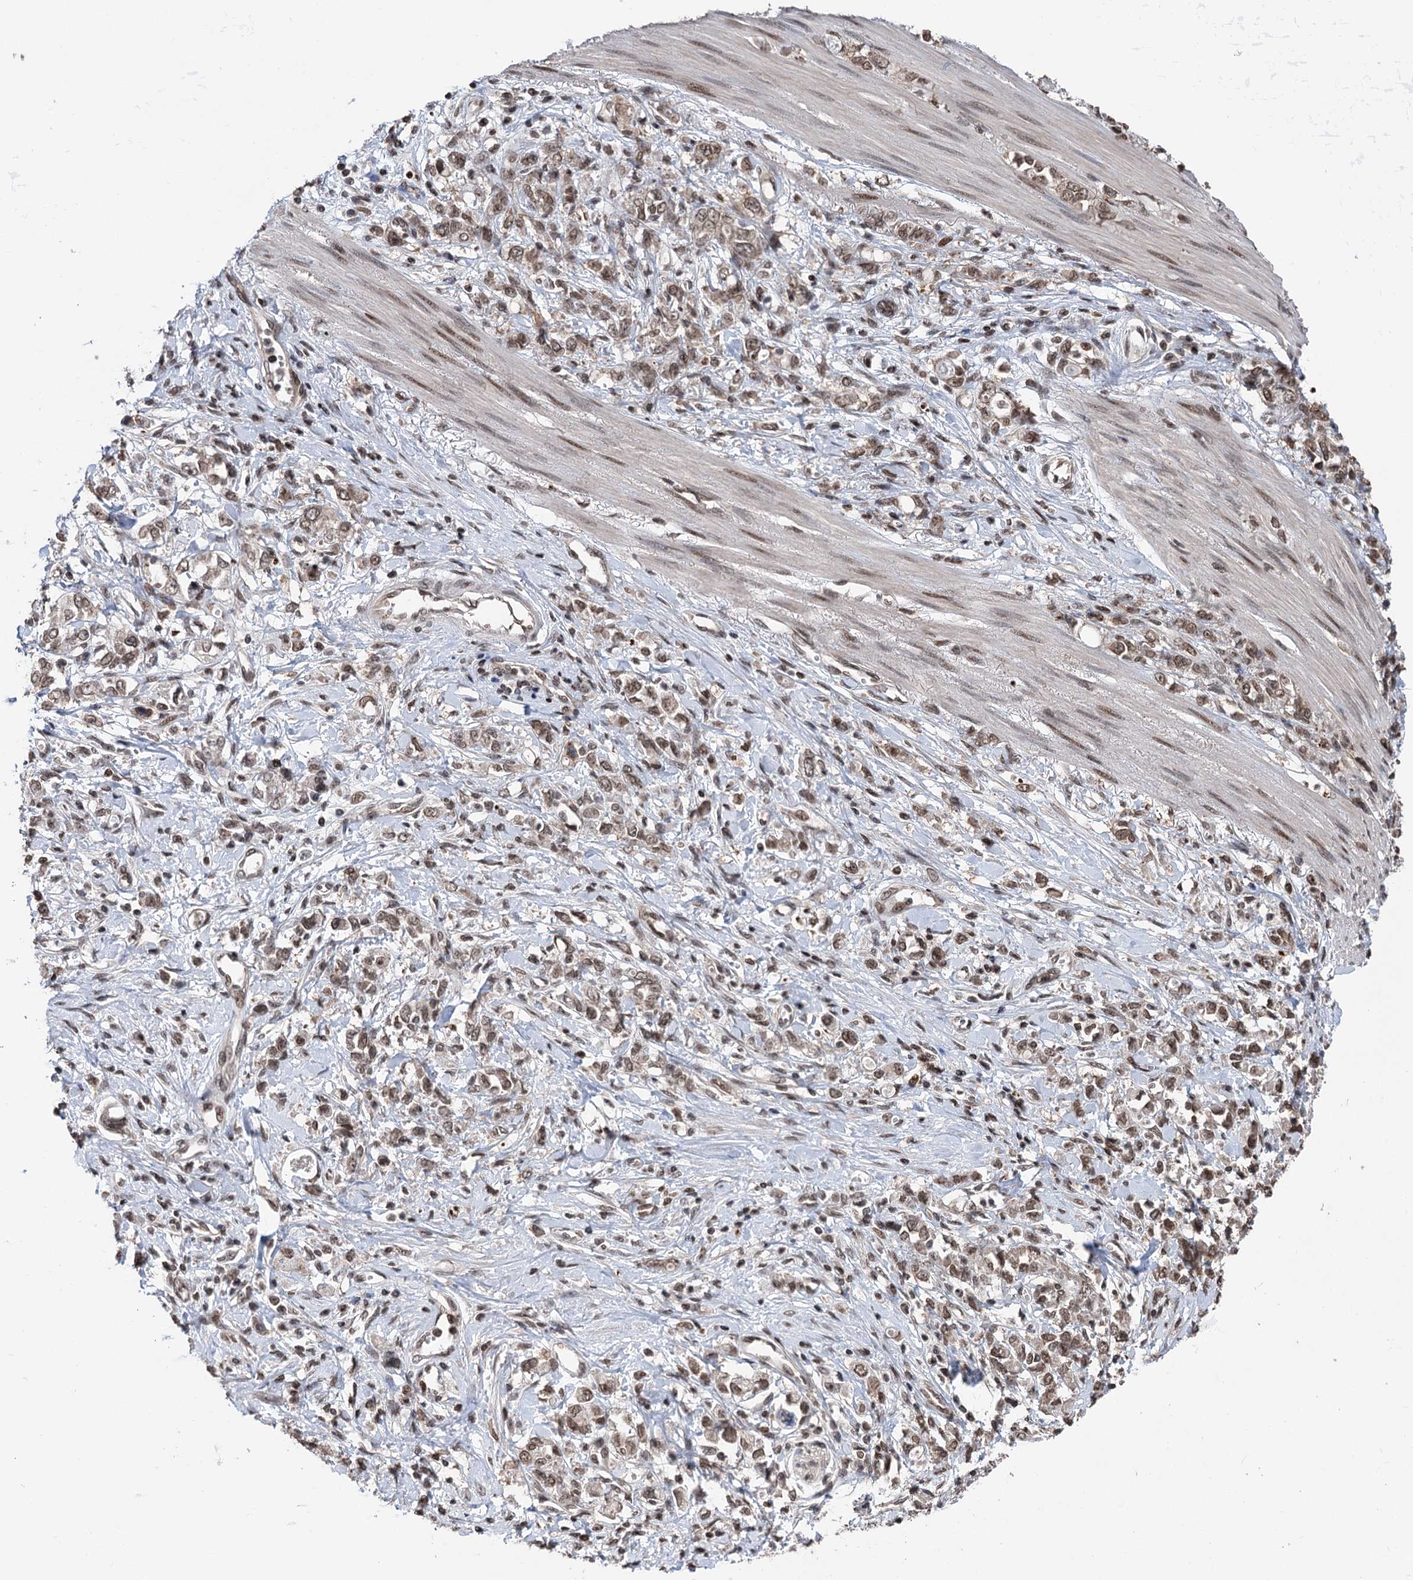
{"staining": {"intensity": "moderate", "quantity": ">75%", "location": "nuclear"}, "tissue": "stomach cancer", "cell_type": "Tumor cells", "image_type": "cancer", "snomed": [{"axis": "morphology", "description": "Adenocarcinoma, NOS"}, {"axis": "topography", "description": "Stomach"}], "caption": "High-power microscopy captured an immunohistochemistry photomicrograph of adenocarcinoma (stomach), revealing moderate nuclear expression in approximately >75% of tumor cells.", "gene": "CCDC77", "patient": {"sex": "female", "age": 76}}